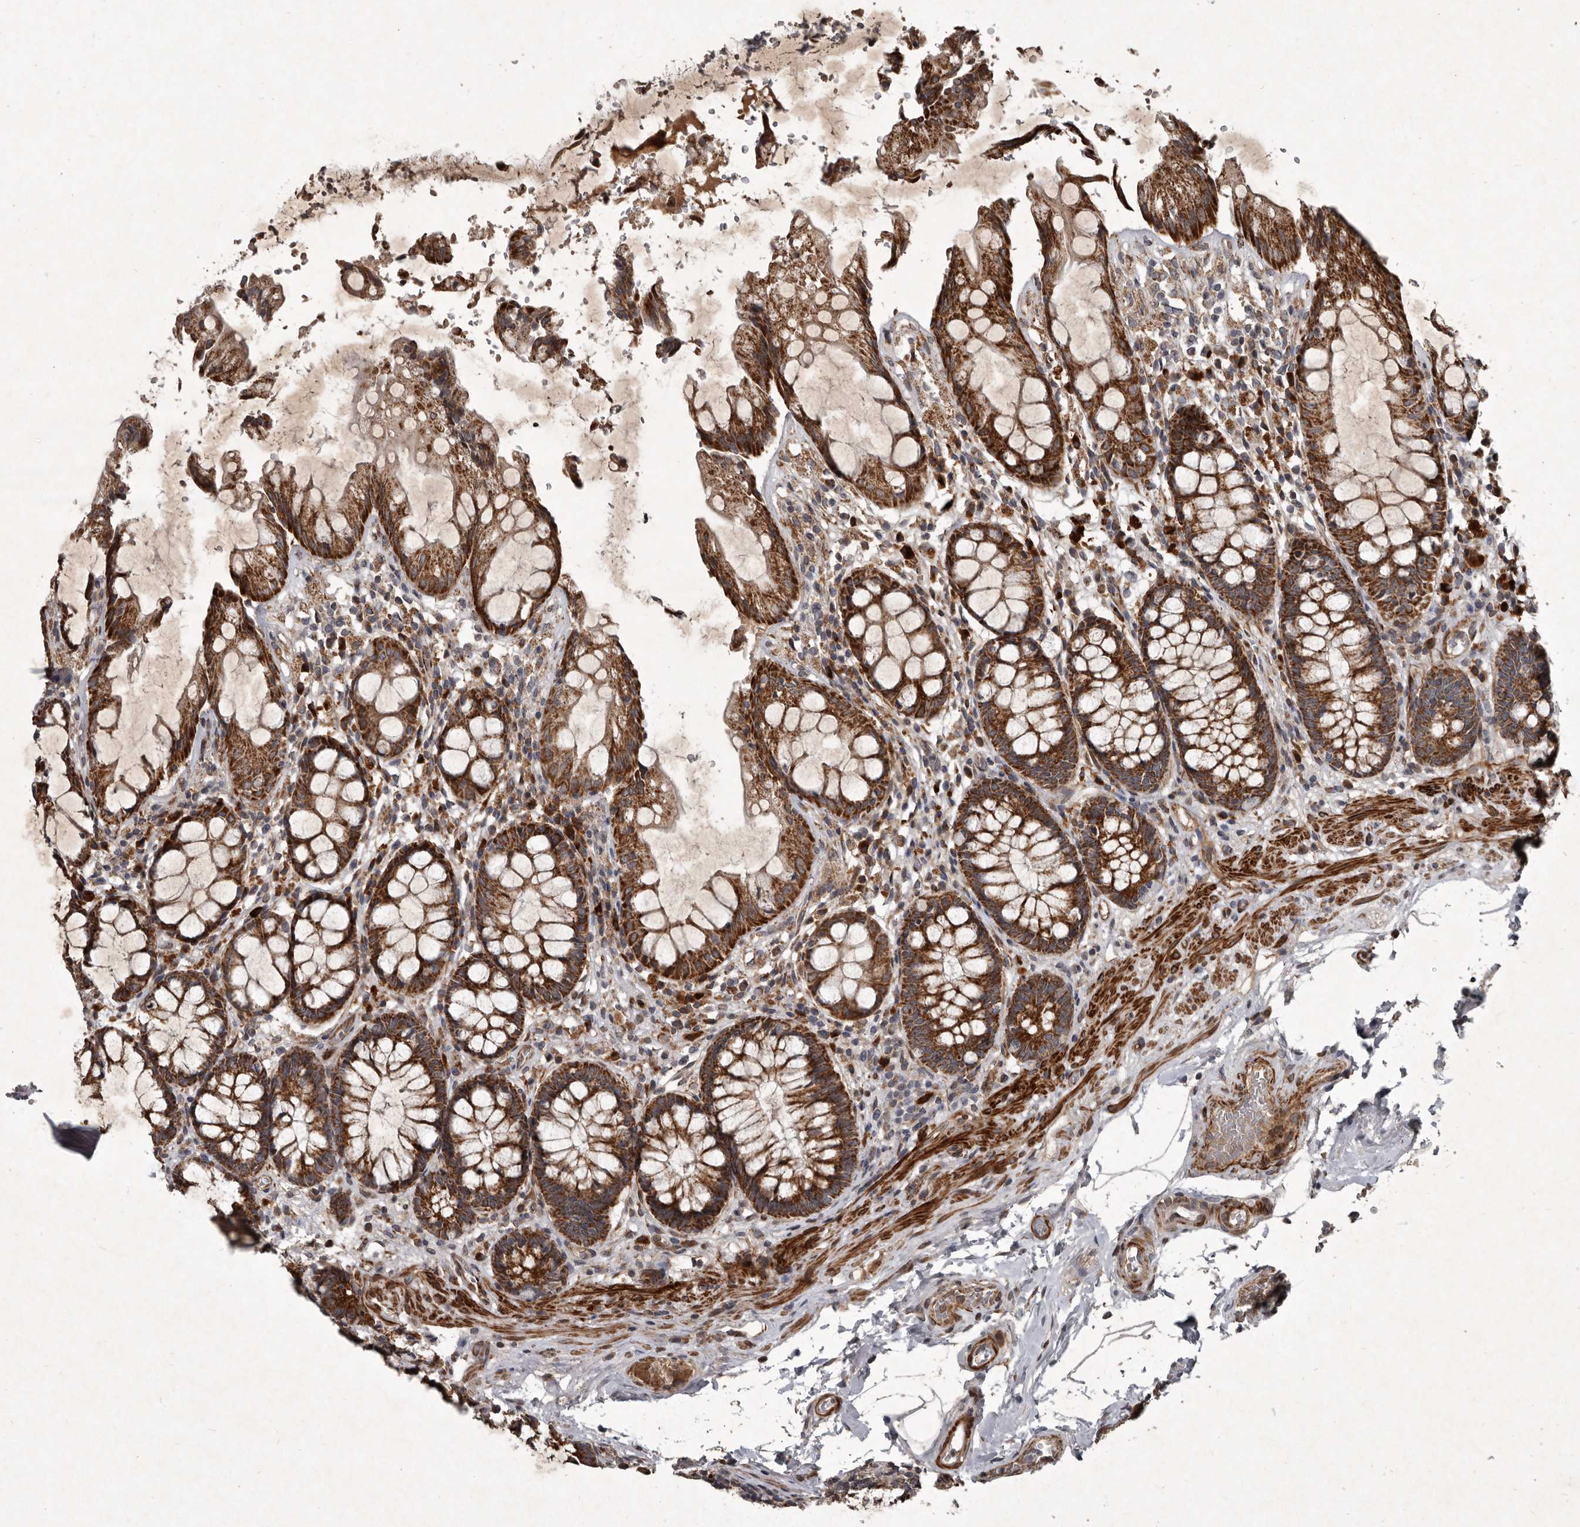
{"staining": {"intensity": "strong", "quantity": ">75%", "location": "cytoplasmic/membranous"}, "tissue": "rectum", "cell_type": "Glandular cells", "image_type": "normal", "snomed": [{"axis": "morphology", "description": "Normal tissue, NOS"}, {"axis": "topography", "description": "Rectum"}], "caption": "Immunohistochemical staining of benign rectum demonstrates strong cytoplasmic/membranous protein staining in approximately >75% of glandular cells. Nuclei are stained in blue.", "gene": "MRPS15", "patient": {"sex": "male", "age": 64}}